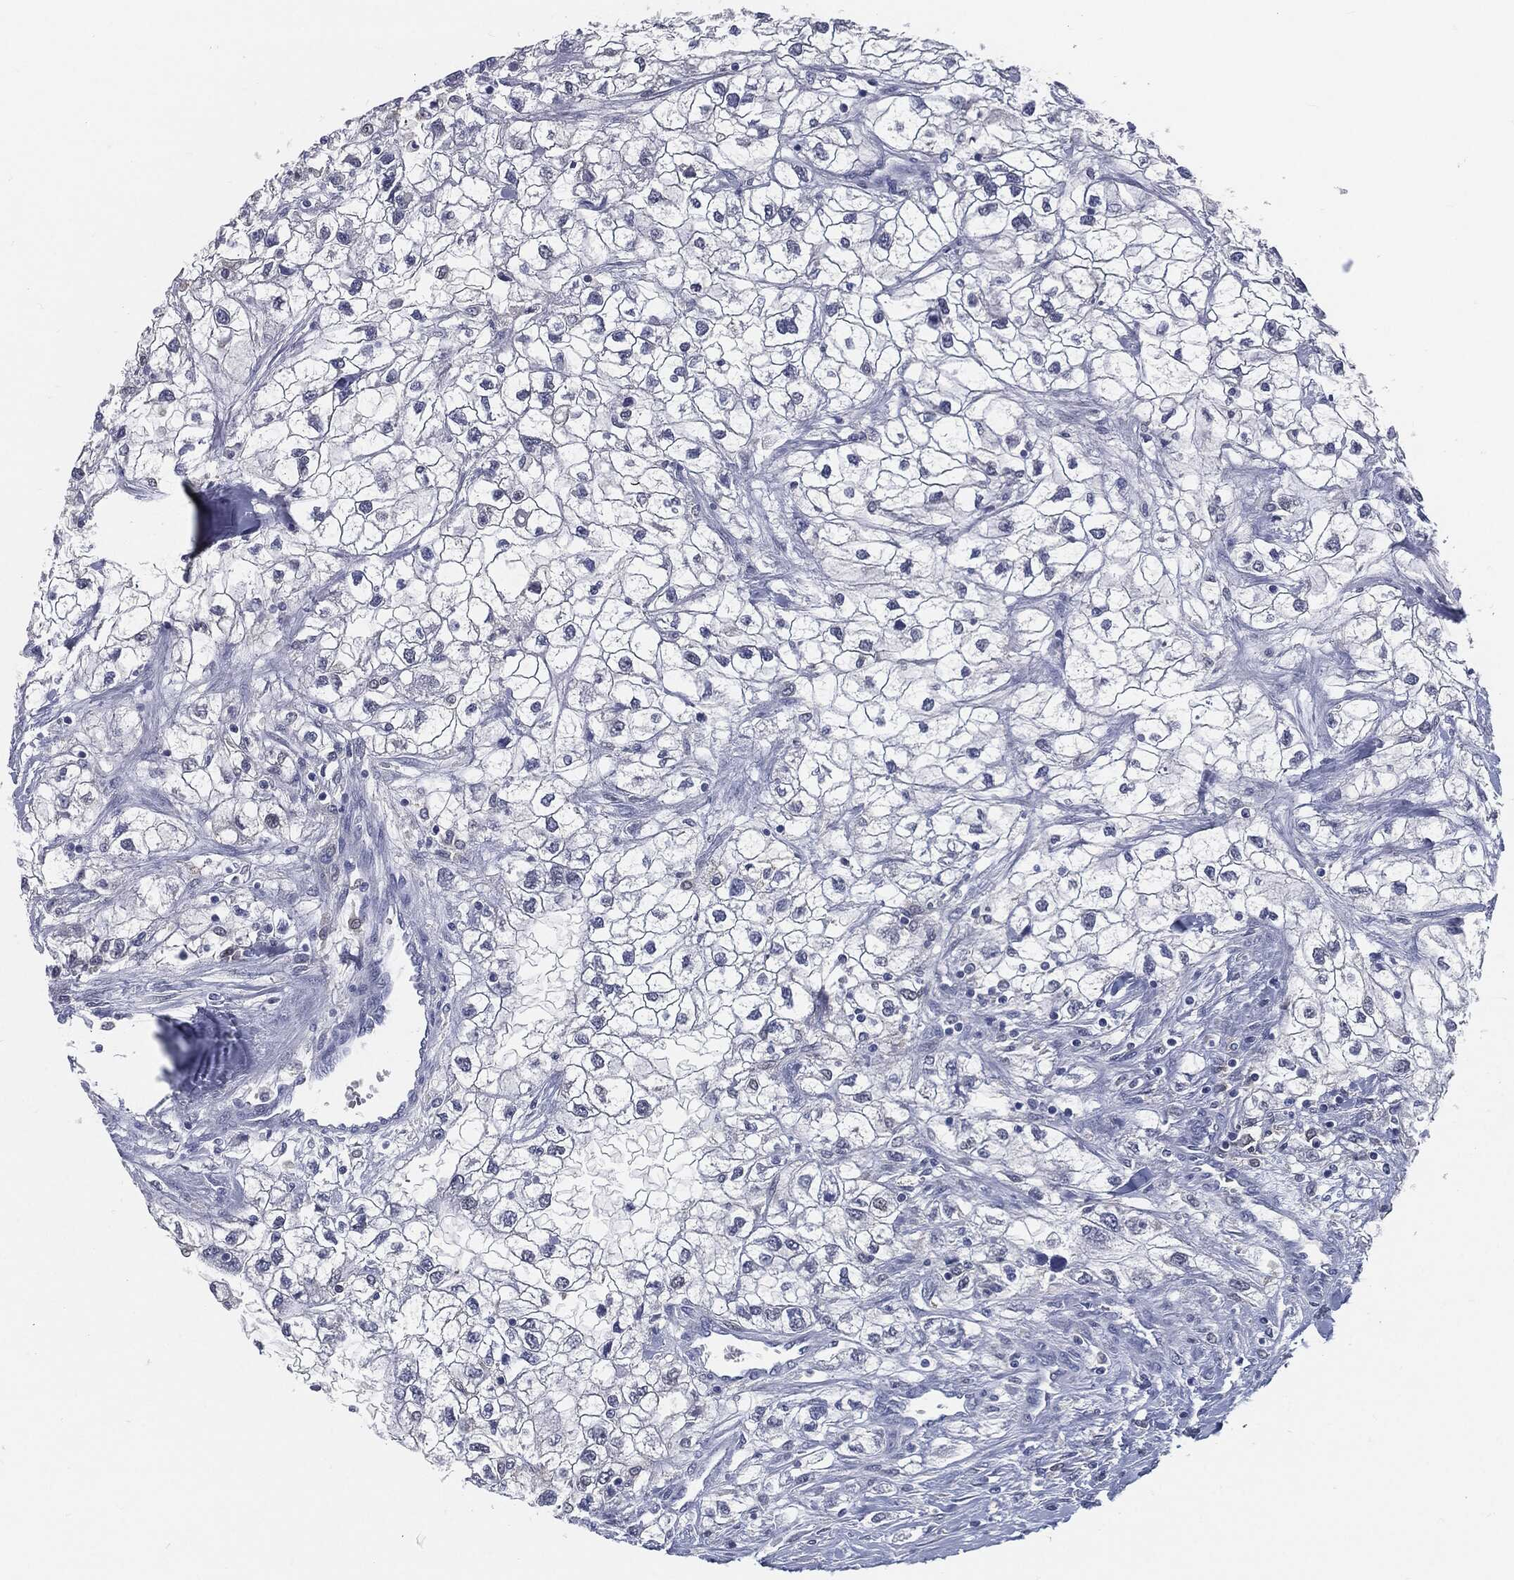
{"staining": {"intensity": "negative", "quantity": "none", "location": "none"}, "tissue": "renal cancer", "cell_type": "Tumor cells", "image_type": "cancer", "snomed": [{"axis": "morphology", "description": "Adenocarcinoma, NOS"}, {"axis": "topography", "description": "Kidney"}], "caption": "There is no significant expression in tumor cells of renal adenocarcinoma.", "gene": "PROM1", "patient": {"sex": "male", "age": 59}}